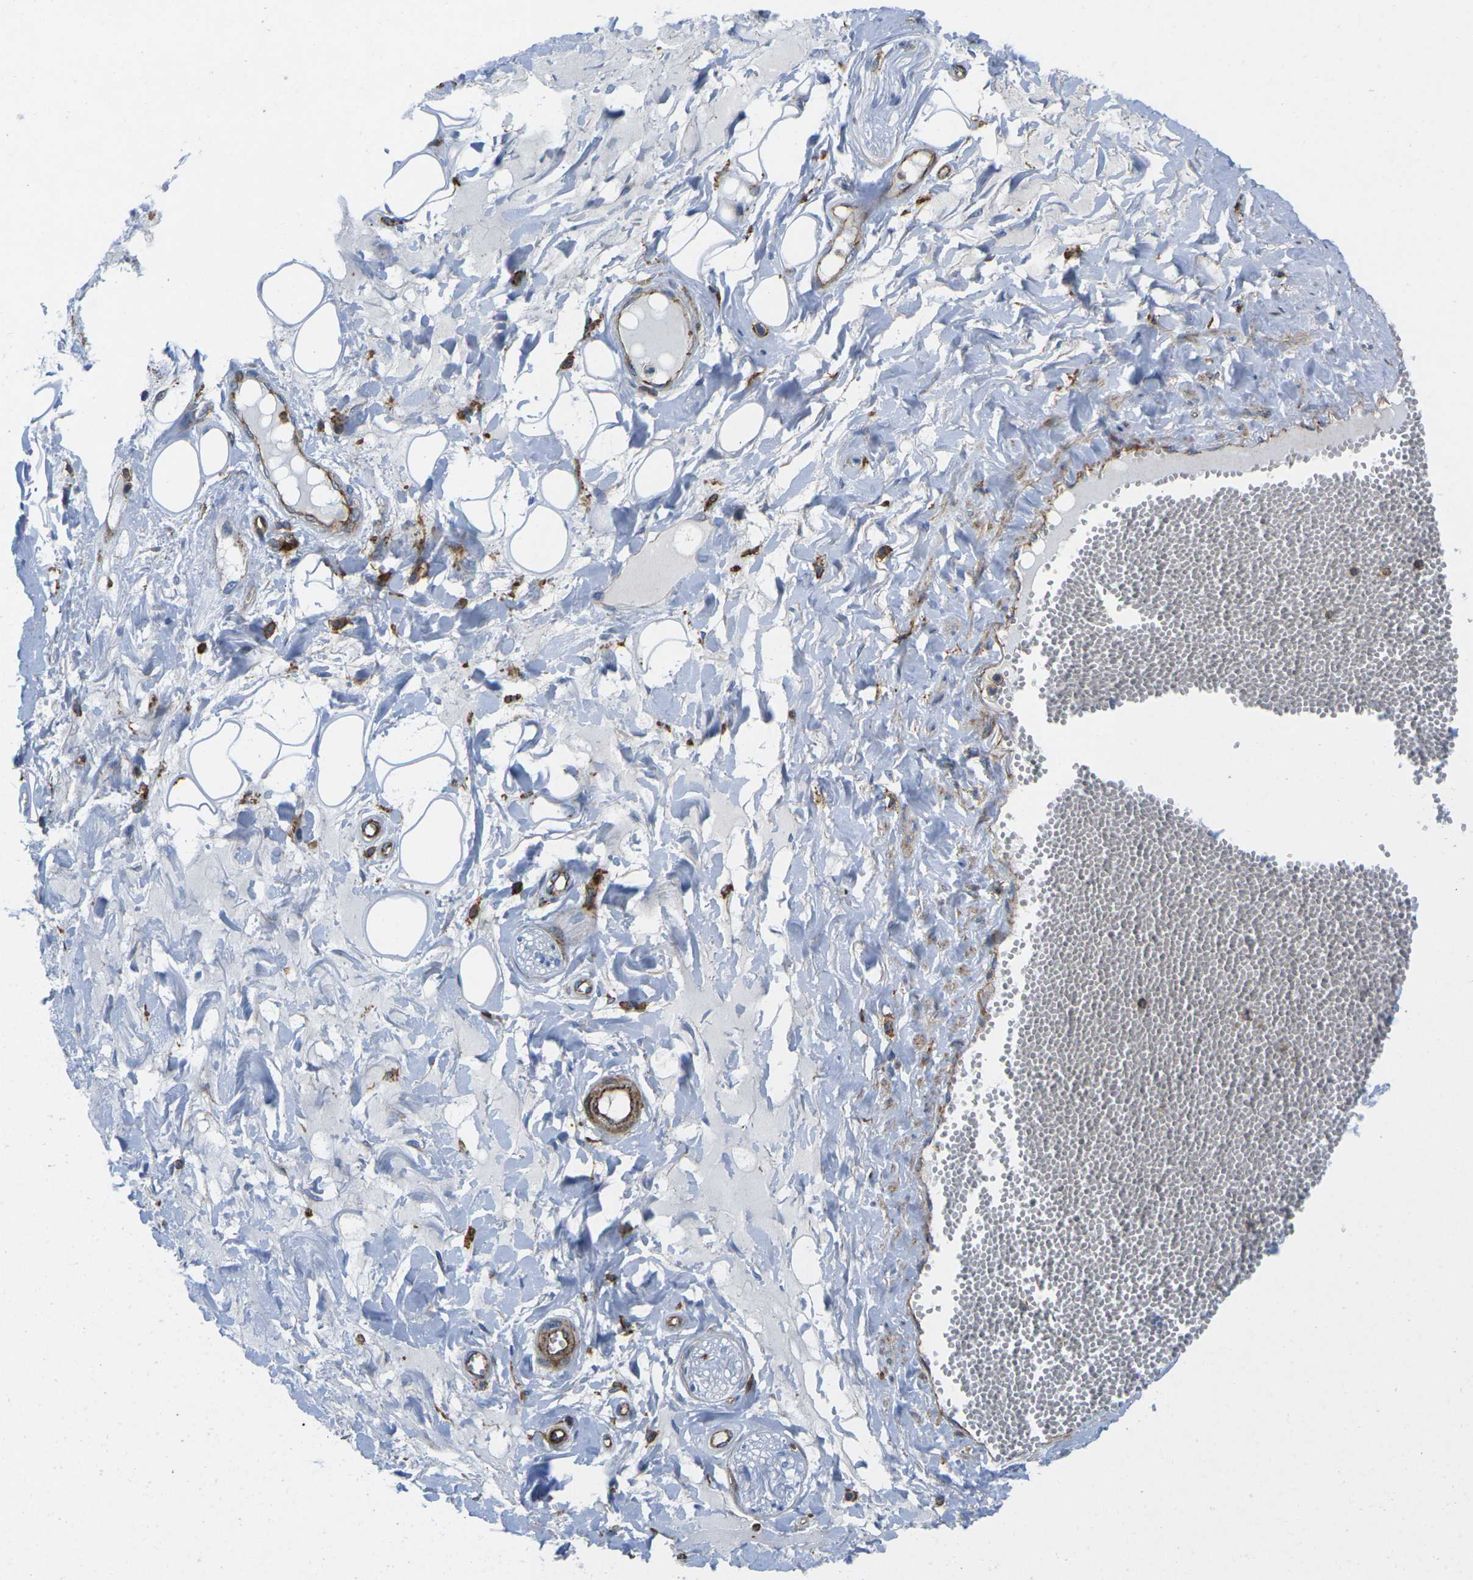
{"staining": {"intensity": "negative", "quantity": "none", "location": "none"}, "tissue": "adipose tissue", "cell_type": "Adipocytes", "image_type": "normal", "snomed": [{"axis": "morphology", "description": "Normal tissue, NOS"}, {"axis": "morphology", "description": "Inflammation, NOS"}, {"axis": "topography", "description": "Salivary gland"}, {"axis": "topography", "description": "Peripheral nerve tissue"}], "caption": "IHC of benign human adipose tissue displays no staining in adipocytes. (Immunohistochemistry, brightfield microscopy, high magnification).", "gene": "IQGAP1", "patient": {"sex": "female", "age": 75}}